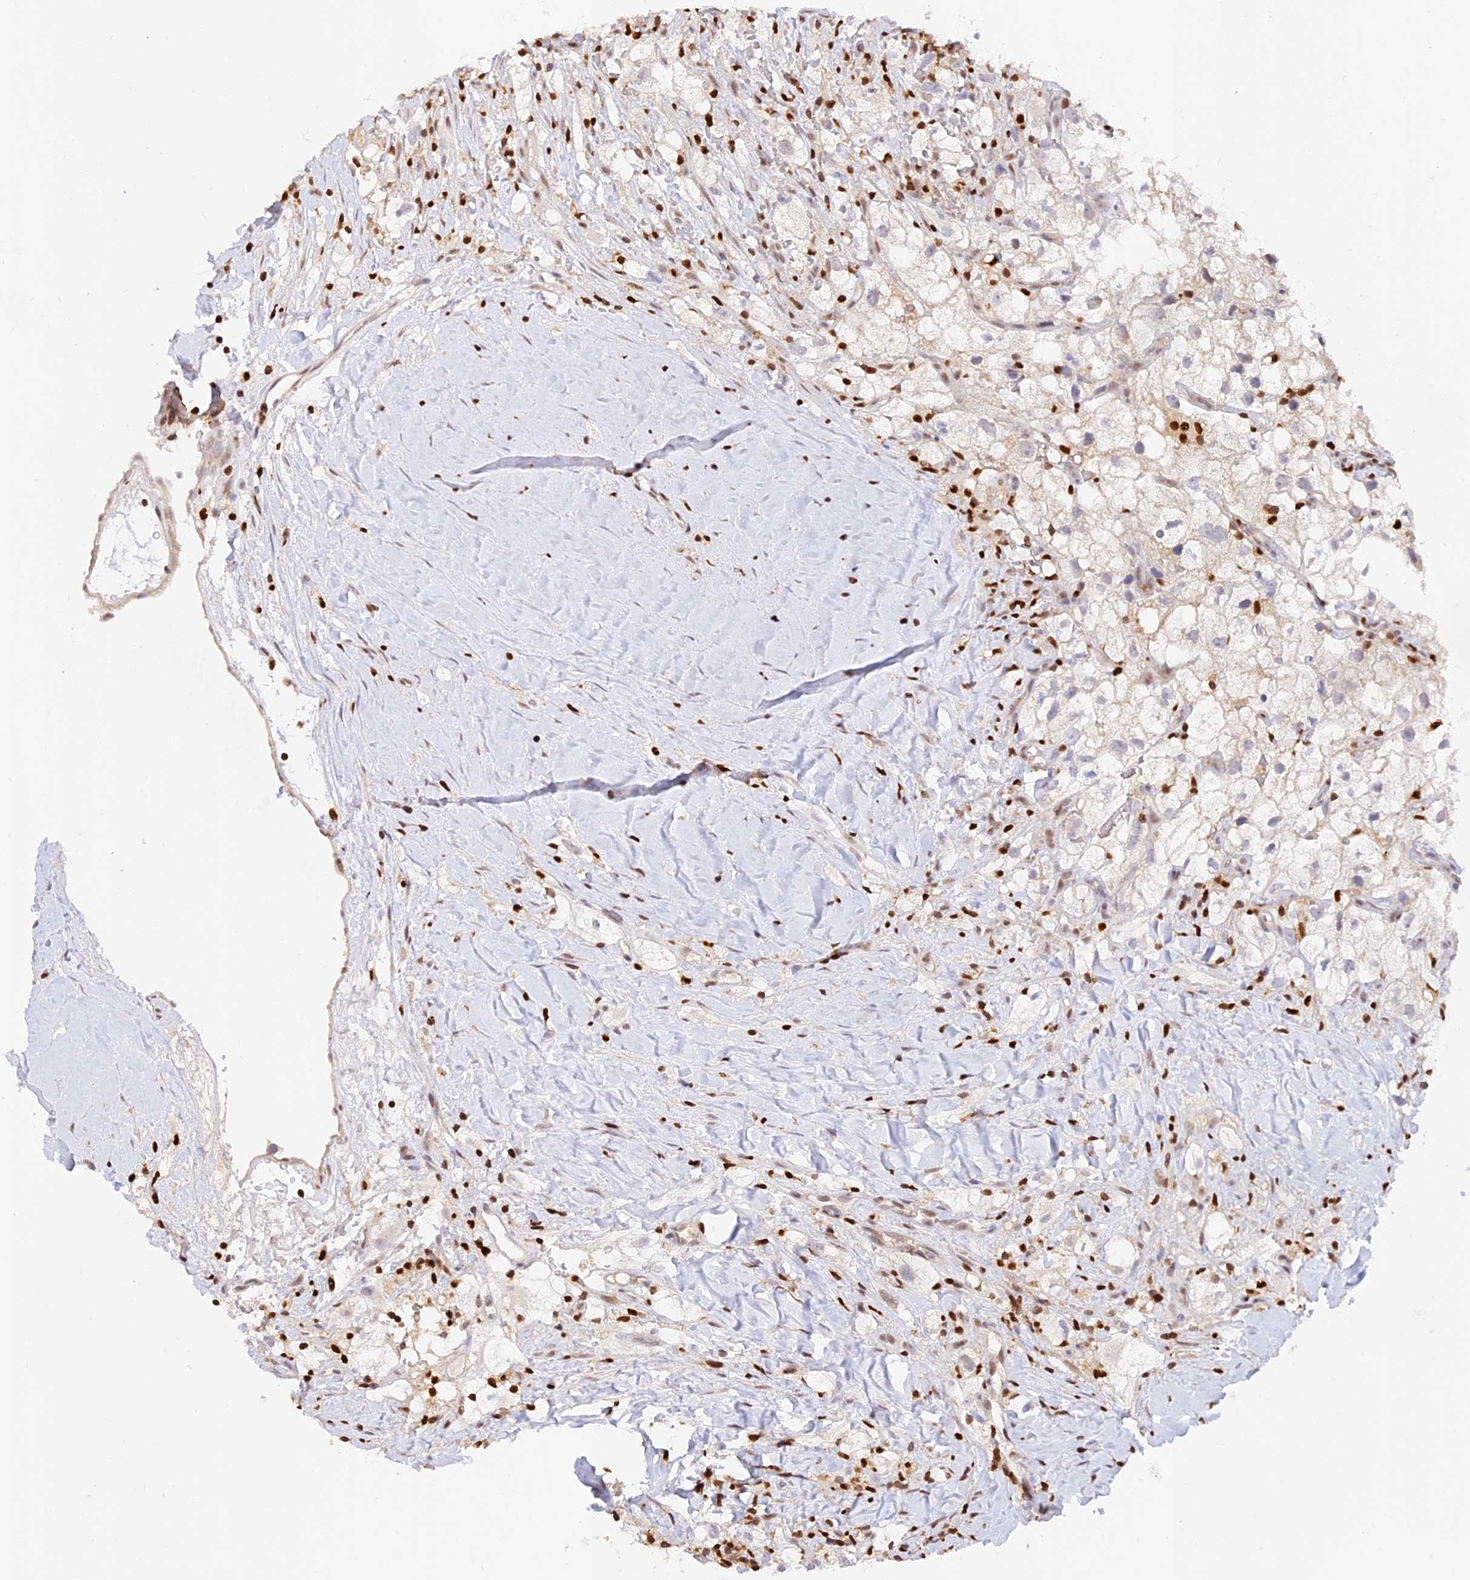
{"staining": {"intensity": "negative", "quantity": "none", "location": "none"}, "tissue": "renal cancer", "cell_type": "Tumor cells", "image_type": "cancer", "snomed": [{"axis": "morphology", "description": "Adenocarcinoma, NOS"}, {"axis": "topography", "description": "Kidney"}], "caption": "A micrograph of human renal cancer is negative for staining in tumor cells. (DAB (3,3'-diaminobenzidine) immunohistochemistry (IHC), high magnification).", "gene": "DENND1C", "patient": {"sex": "male", "age": 59}}